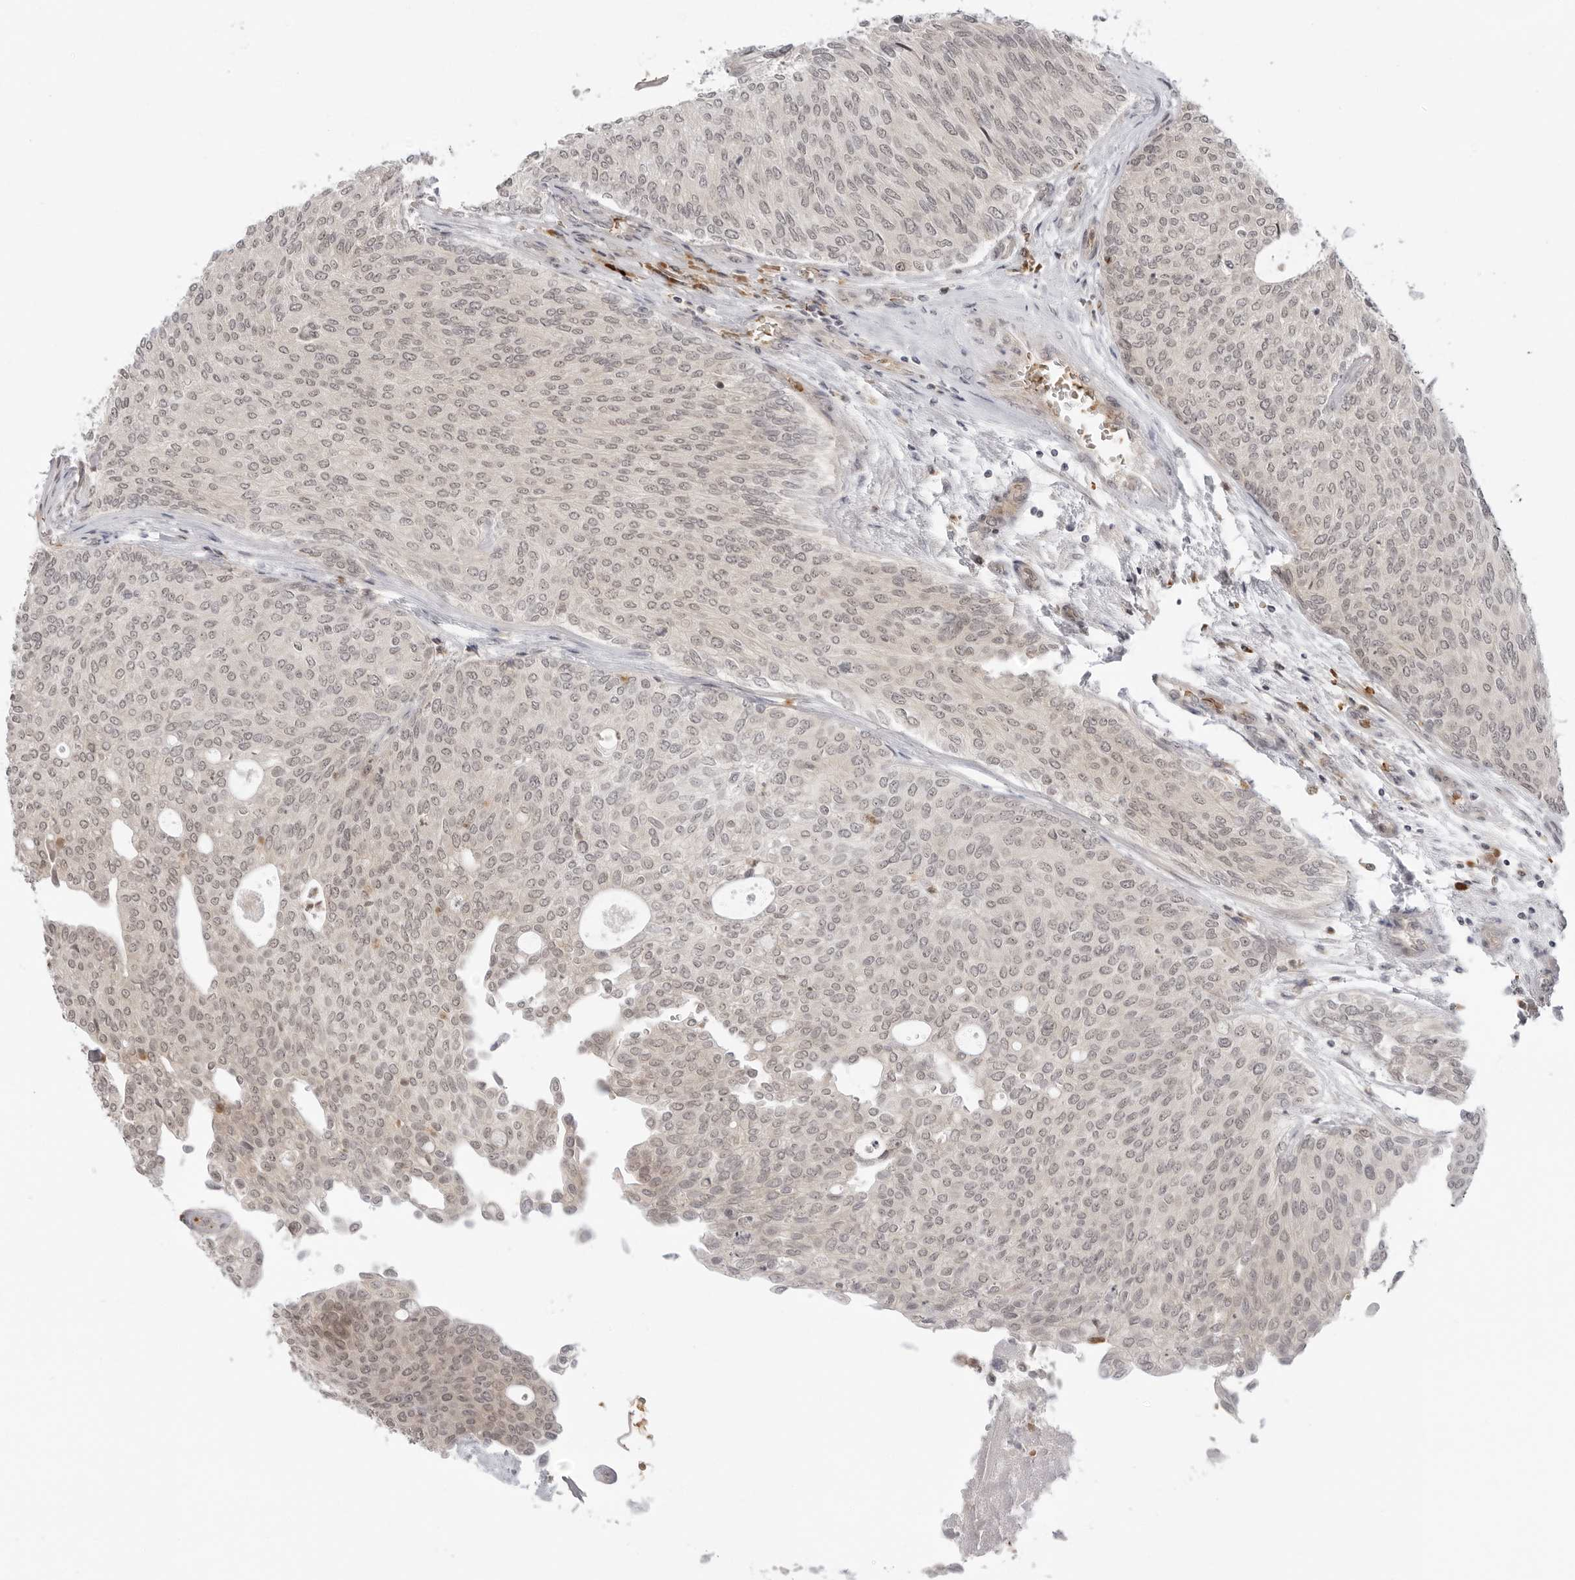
{"staining": {"intensity": "weak", "quantity": ">75%", "location": "nuclear"}, "tissue": "urothelial cancer", "cell_type": "Tumor cells", "image_type": "cancer", "snomed": [{"axis": "morphology", "description": "Urothelial carcinoma, Low grade"}, {"axis": "topography", "description": "Urinary bladder"}], "caption": "Immunohistochemical staining of human low-grade urothelial carcinoma demonstrates low levels of weak nuclear positivity in about >75% of tumor cells. The staining was performed using DAB (3,3'-diaminobenzidine) to visualize the protein expression in brown, while the nuclei were stained in blue with hematoxylin (Magnification: 20x).", "gene": "SUGCT", "patient": {"sex": "female", "age": 79}}